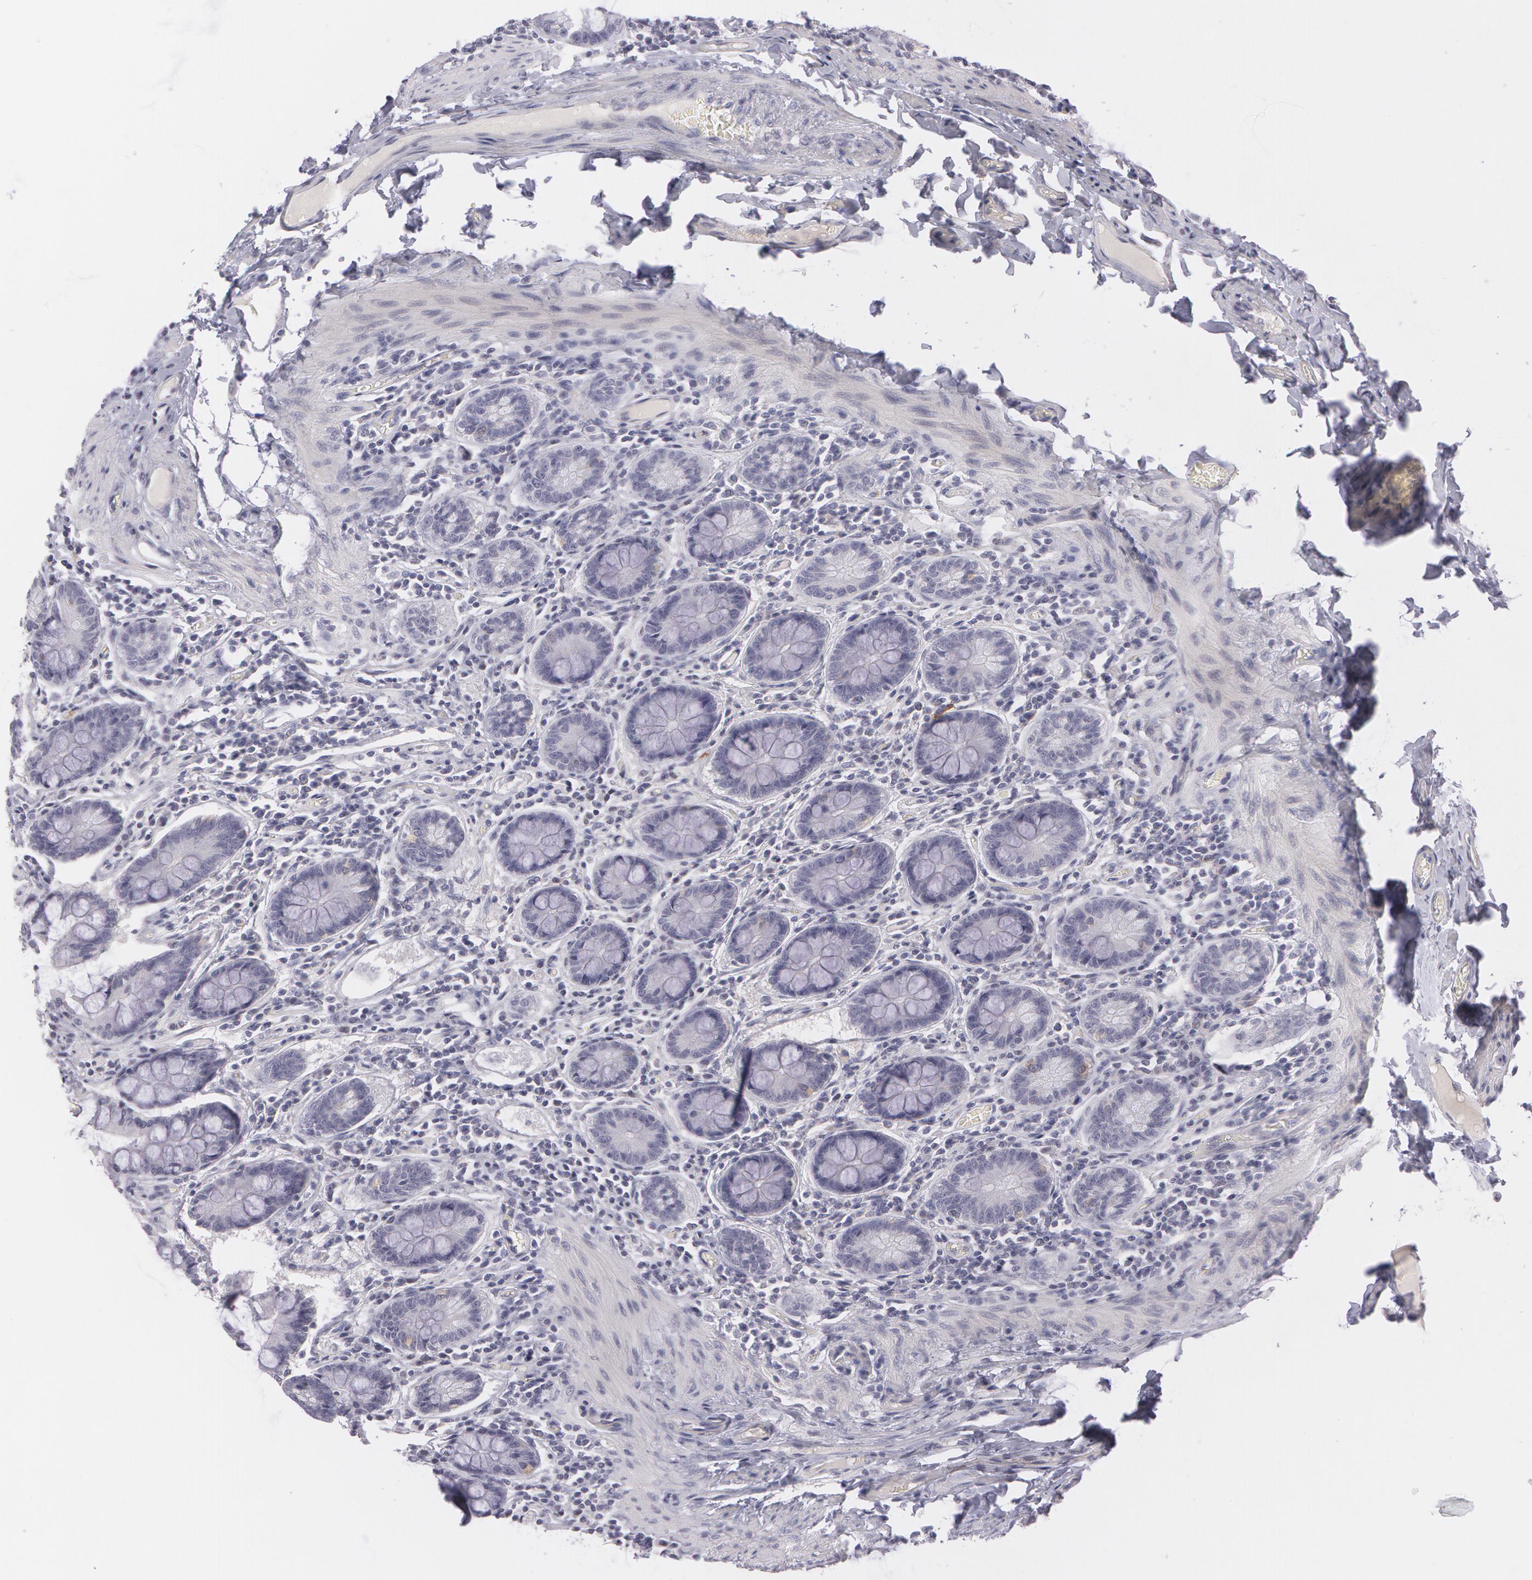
{"staining": {"intensity": "negative", "quantity": "none", "location": "none"}, "tissue": "small intestine", "cell_type": "Glandular cells", "image_type": "normal", "snomed": [{"axis": "morphology", "description": "Normal tissue, NOS"}, {"axis": "topography", "description": "Small intestine"}], "caption": "A high-resolution image shows immunohistochemistry staining of normal small intestine, which exhibits no significant staining in glandular cells. (Immunohistochemistry, brightfield microscopy, high magnification).", "gene": "IL1RN", "patient": {"sex": "male", "age": 41}}